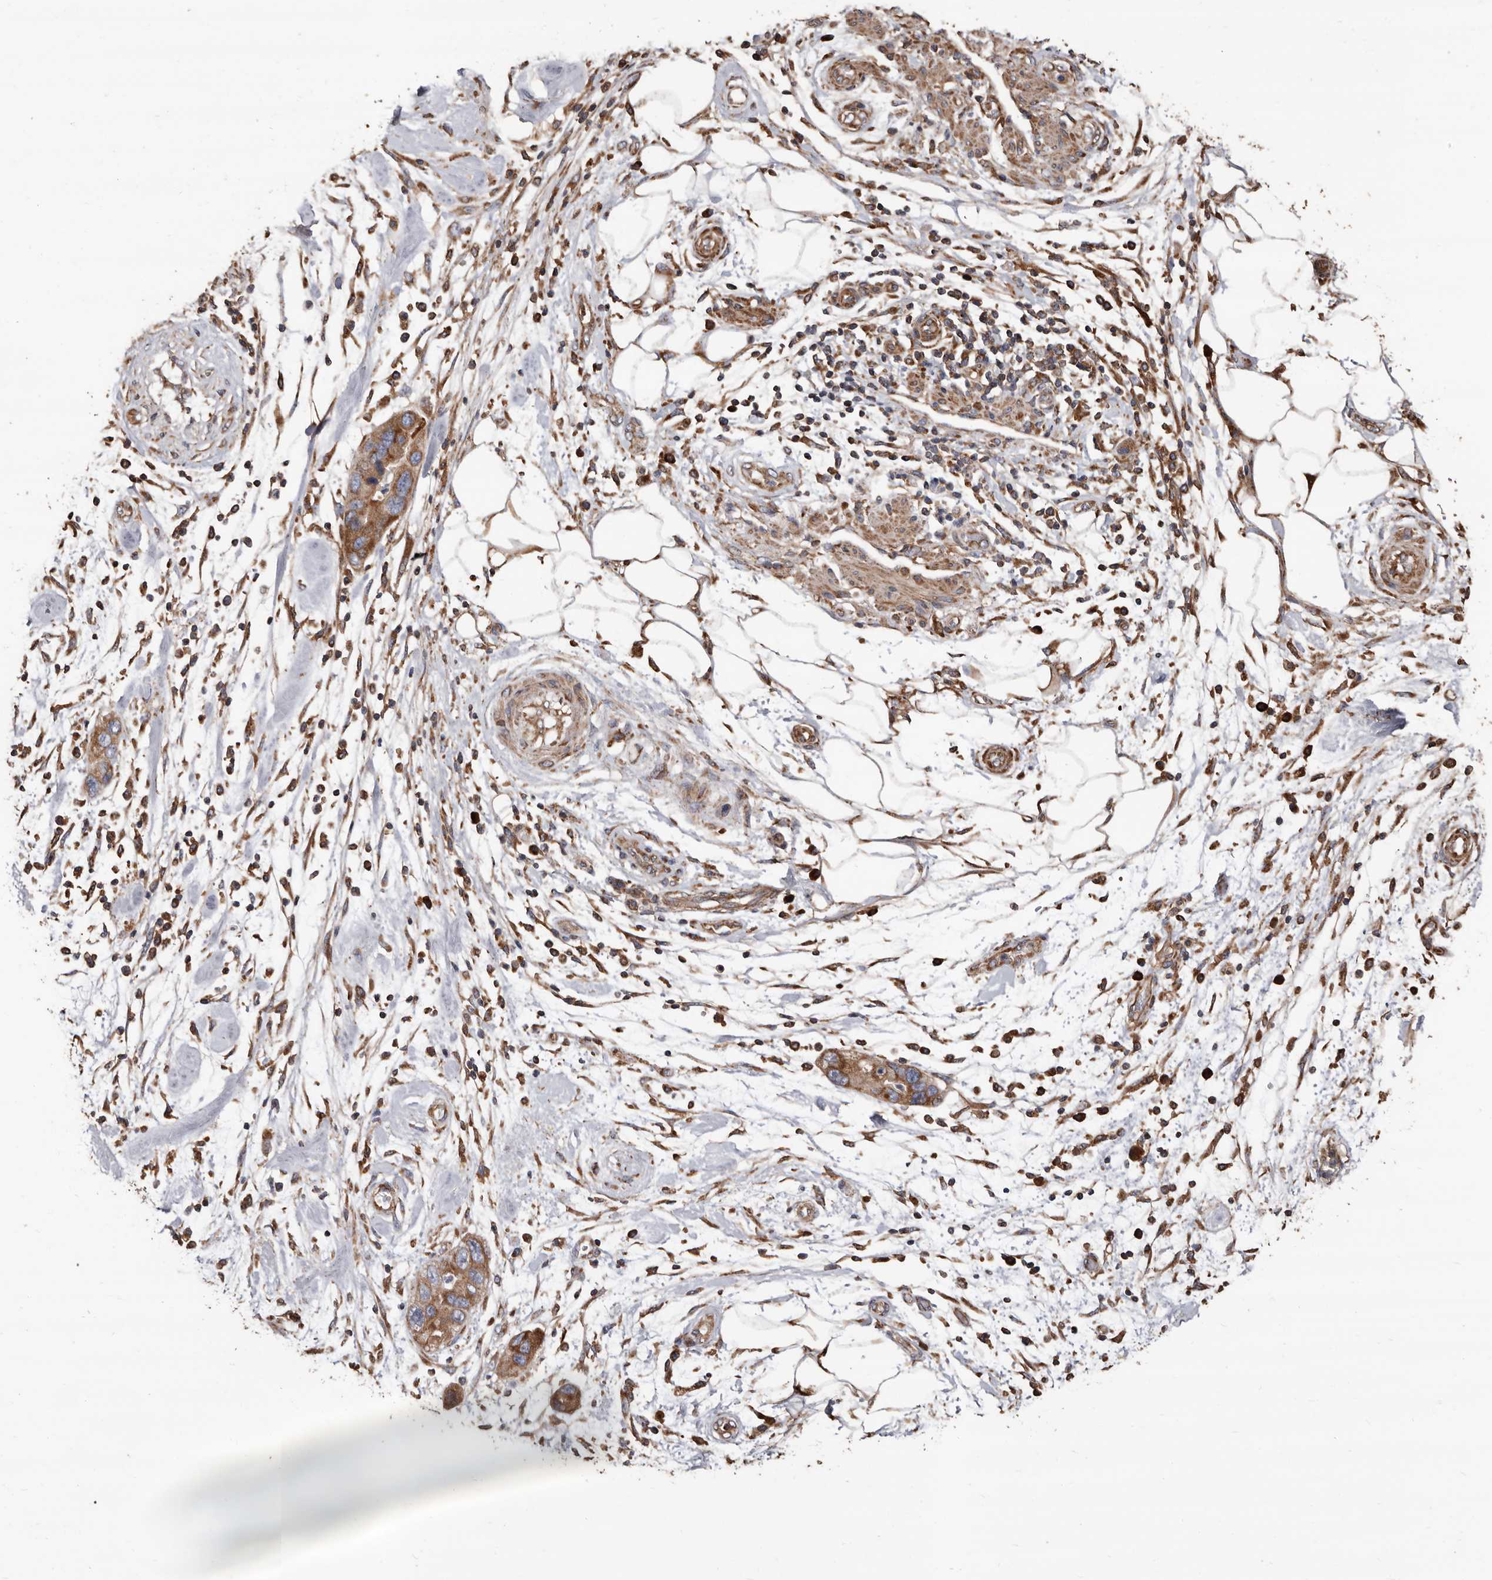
{"staining": {"intensity": "moderate", "quantity": ">75%", "location": "cytoplasmic/membranous"}, "tissue": "pancreatic cancer", "cell_type": "Tumor cells", "image_type": "cancer", "snomed": [{"axis": "morphology", "description": "Normal tissue, NOS"}, {"axis": "morphology", "description": "Adenocarcinoma, NOS"}, {"axis": "topography", "description": "Pancreas"}], "caption": "The image demonstrates immunohistochemical staining of pancreatic cancer (adenocarcinoma). There is moderate cytoplasmic/membranous staining is identified in approximately >75% of tumor cells.", "gene": "OSGIN2", "patient": {"sex": "female", "age": 71}}